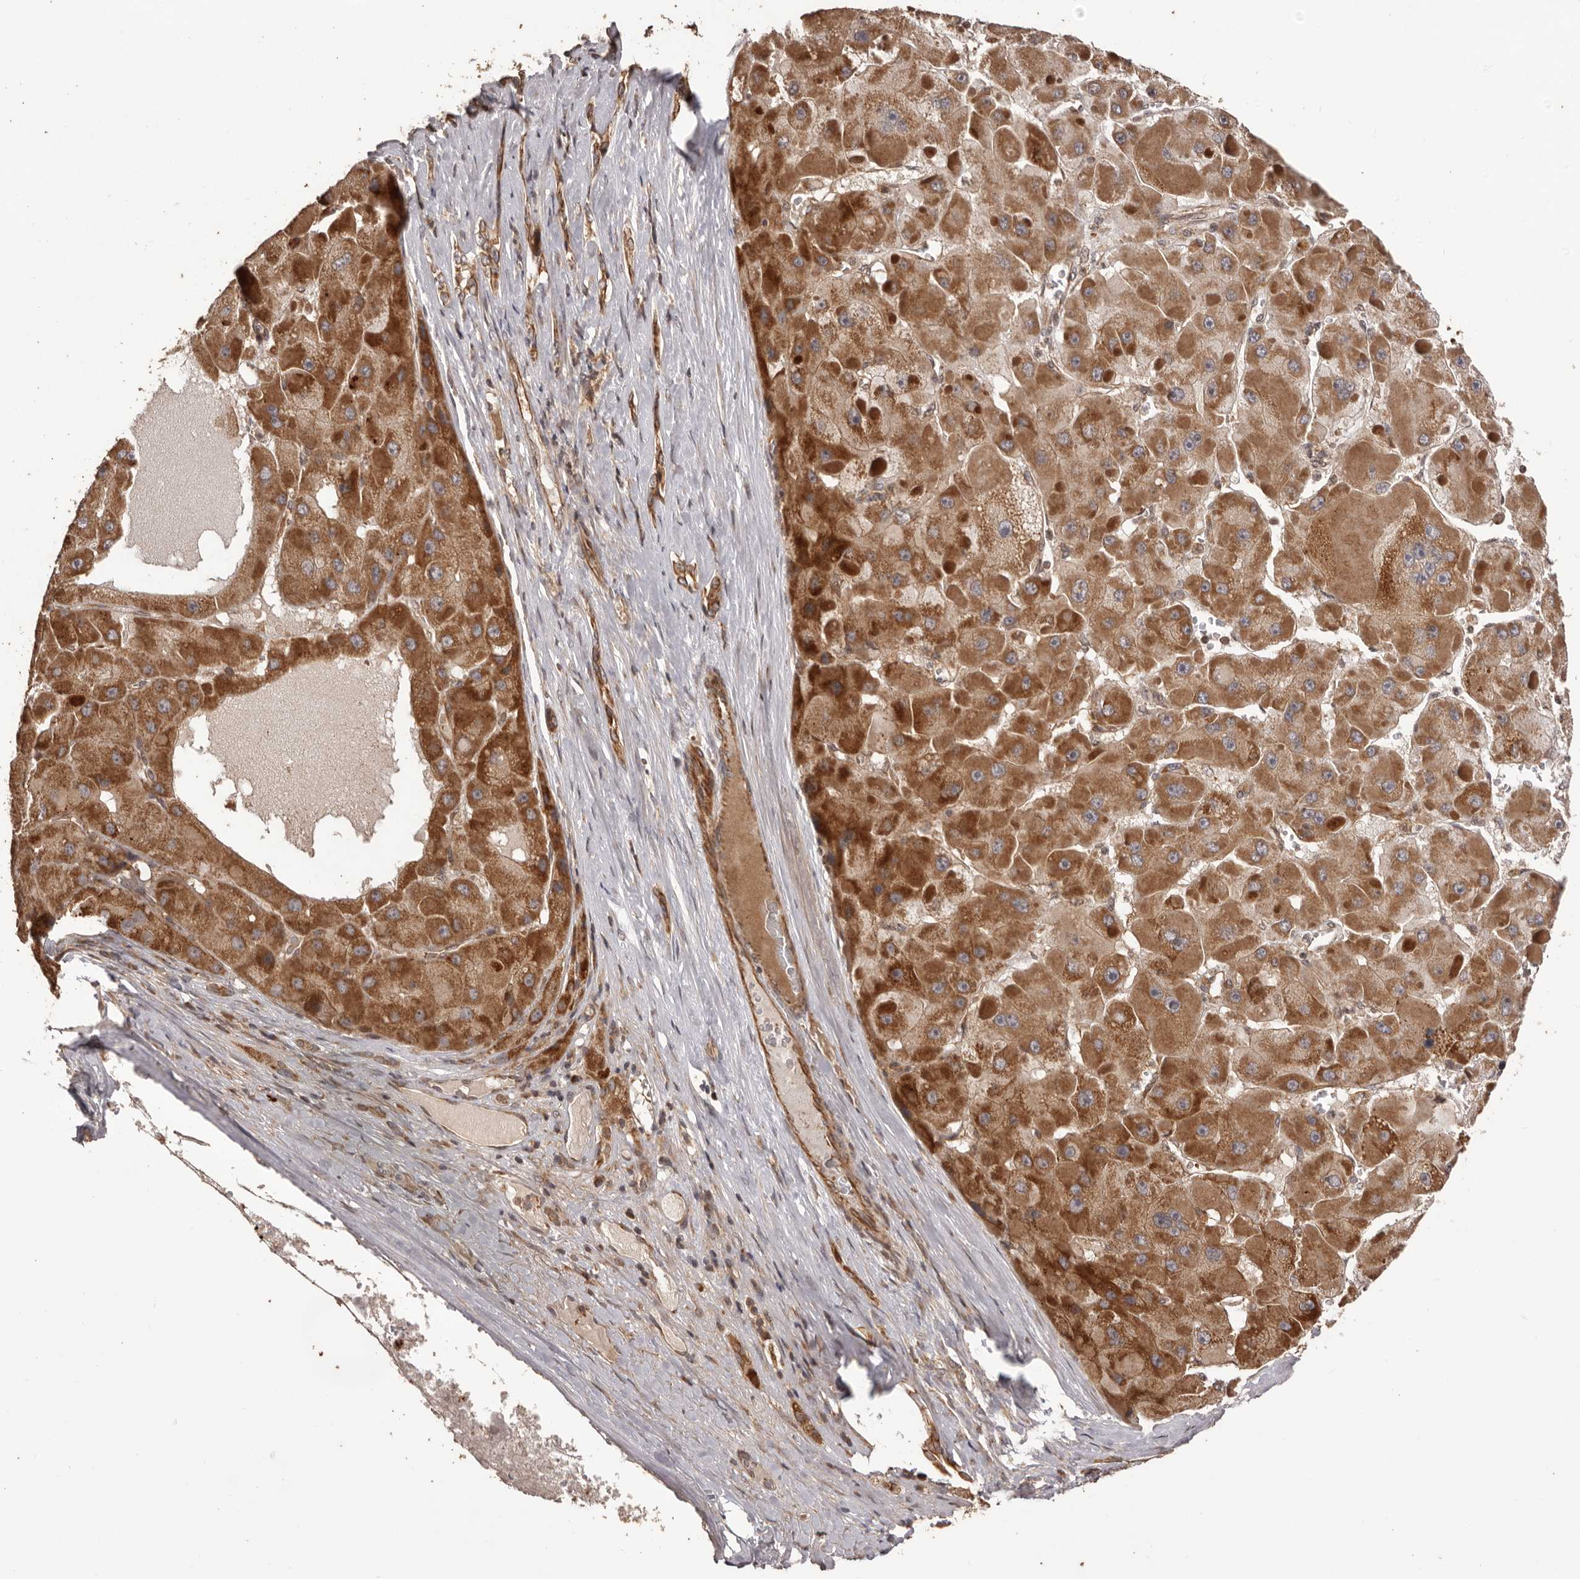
{"staining": {"intensity": "strong", "quantity": ">75%", "location": "cytoplasmic/membranous"}, "tissue": "liver cancer", "cell_type": "Tumor cells", "image_type": "cancer", "snomed": [{"axis": "morphology", "description": "Carcinoma, Hepatocellular, NOS"}, {"axis": "topography", "description": "Liver"}], "caption": "Immunohistochemical staining of human liver cancer displays strong cytoplasmic/membranous protein staining in about >75% of tumor cells.", "gene": "QRSL1", "patient": {"sex": "female", "age": 73}}